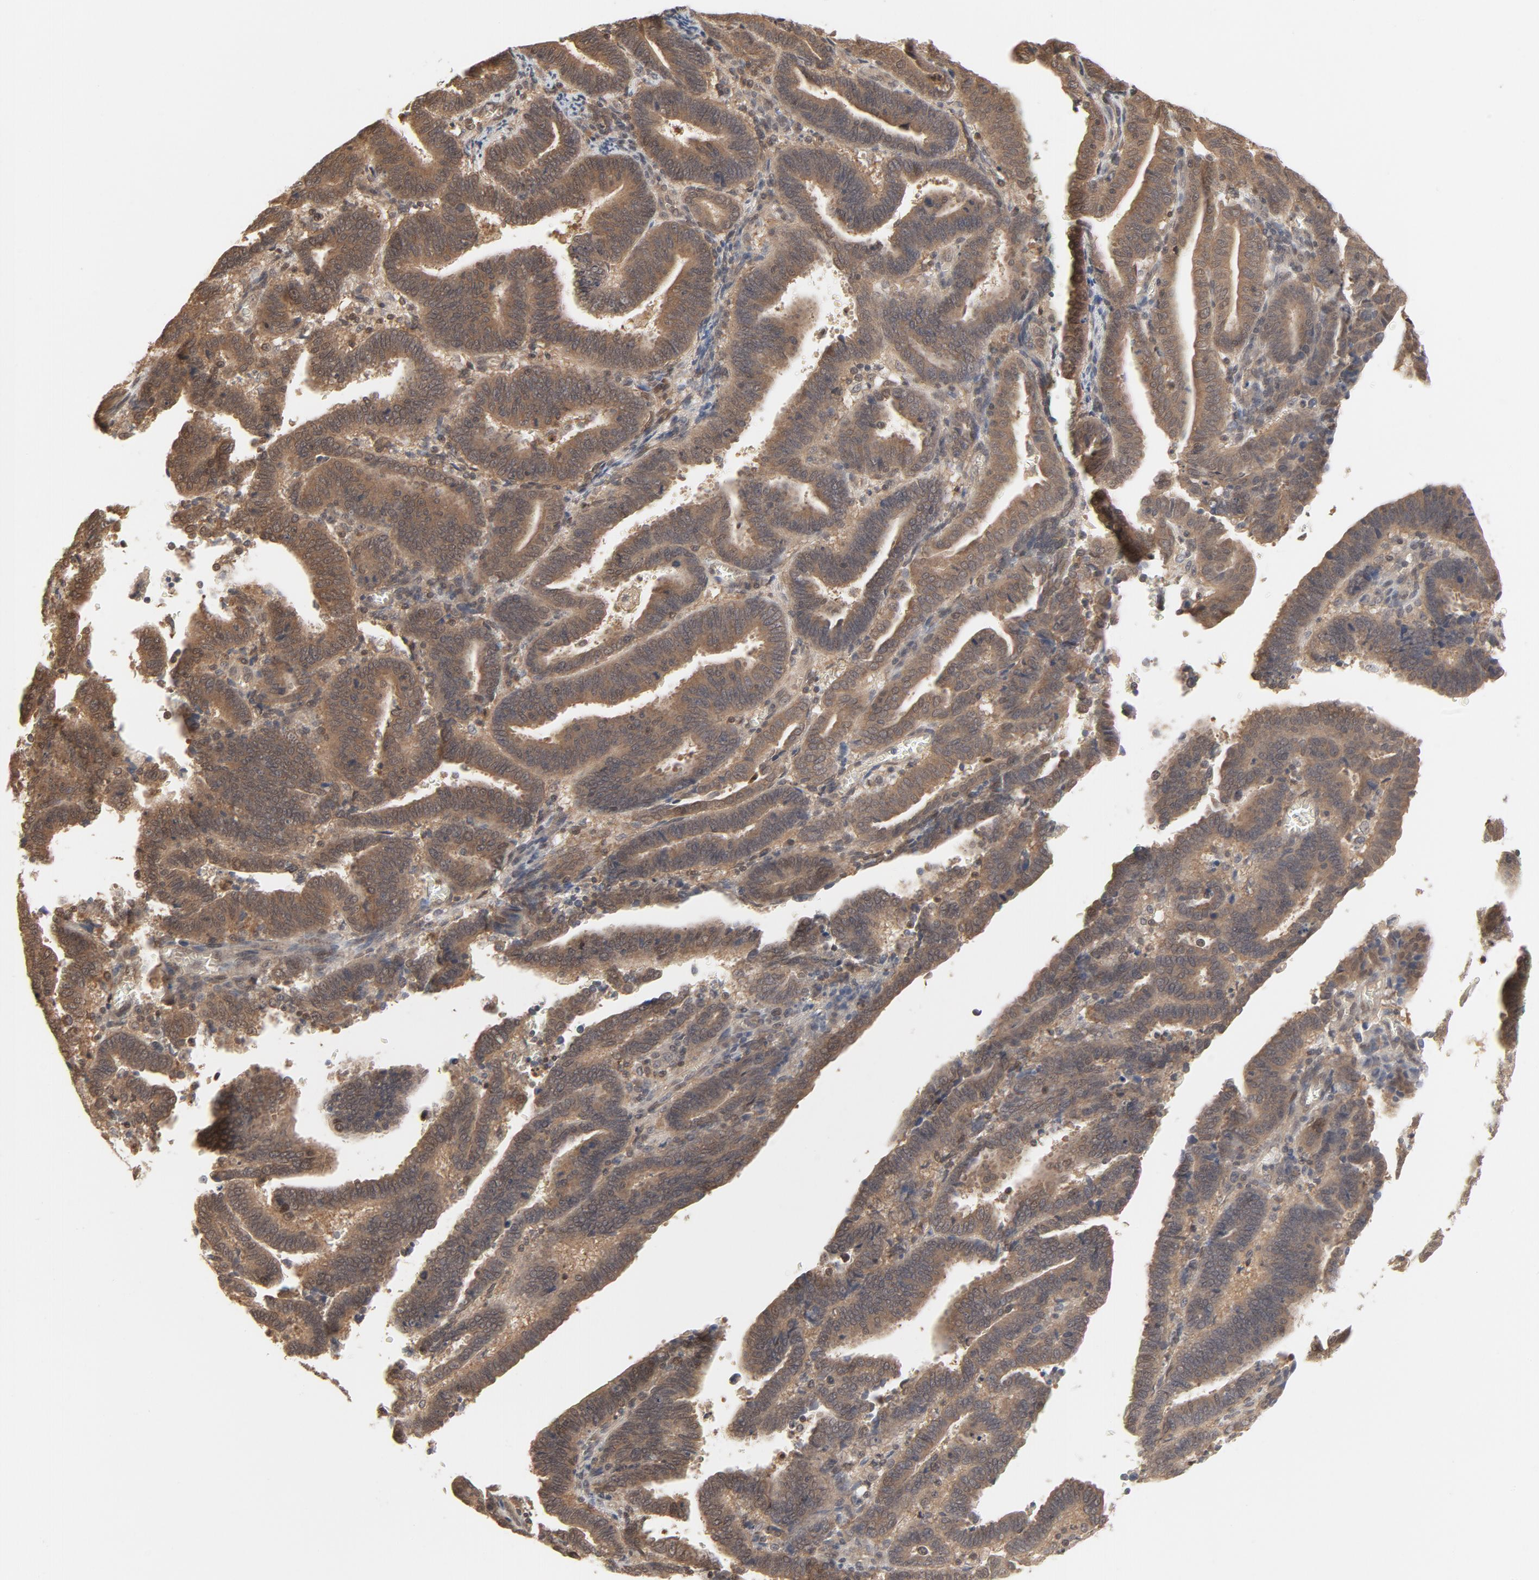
{"staining": {"intensity": "moderate", "quantity": ">75%", "location": "cytoplasmic/membranous,nuclear"}, "tissue": "endometrial cancer", "cell_type": "Tumor cells", "image_type": "cancer", "snomed": [{"axis": "morphology", "description": "Adenocarcinoma, NOS"}, {"axis": "topography", "description": "Uterus"}], "caption": "Approximately >75% of tumor cells in endometrial adenocarcinoma reveal moderate cytoplasmic/membranous and nuclear protein expression as visualized by brown immunohistochemical staining.", "gene": "NEDD8", "patient": {"sex": "female", "age": 83}}